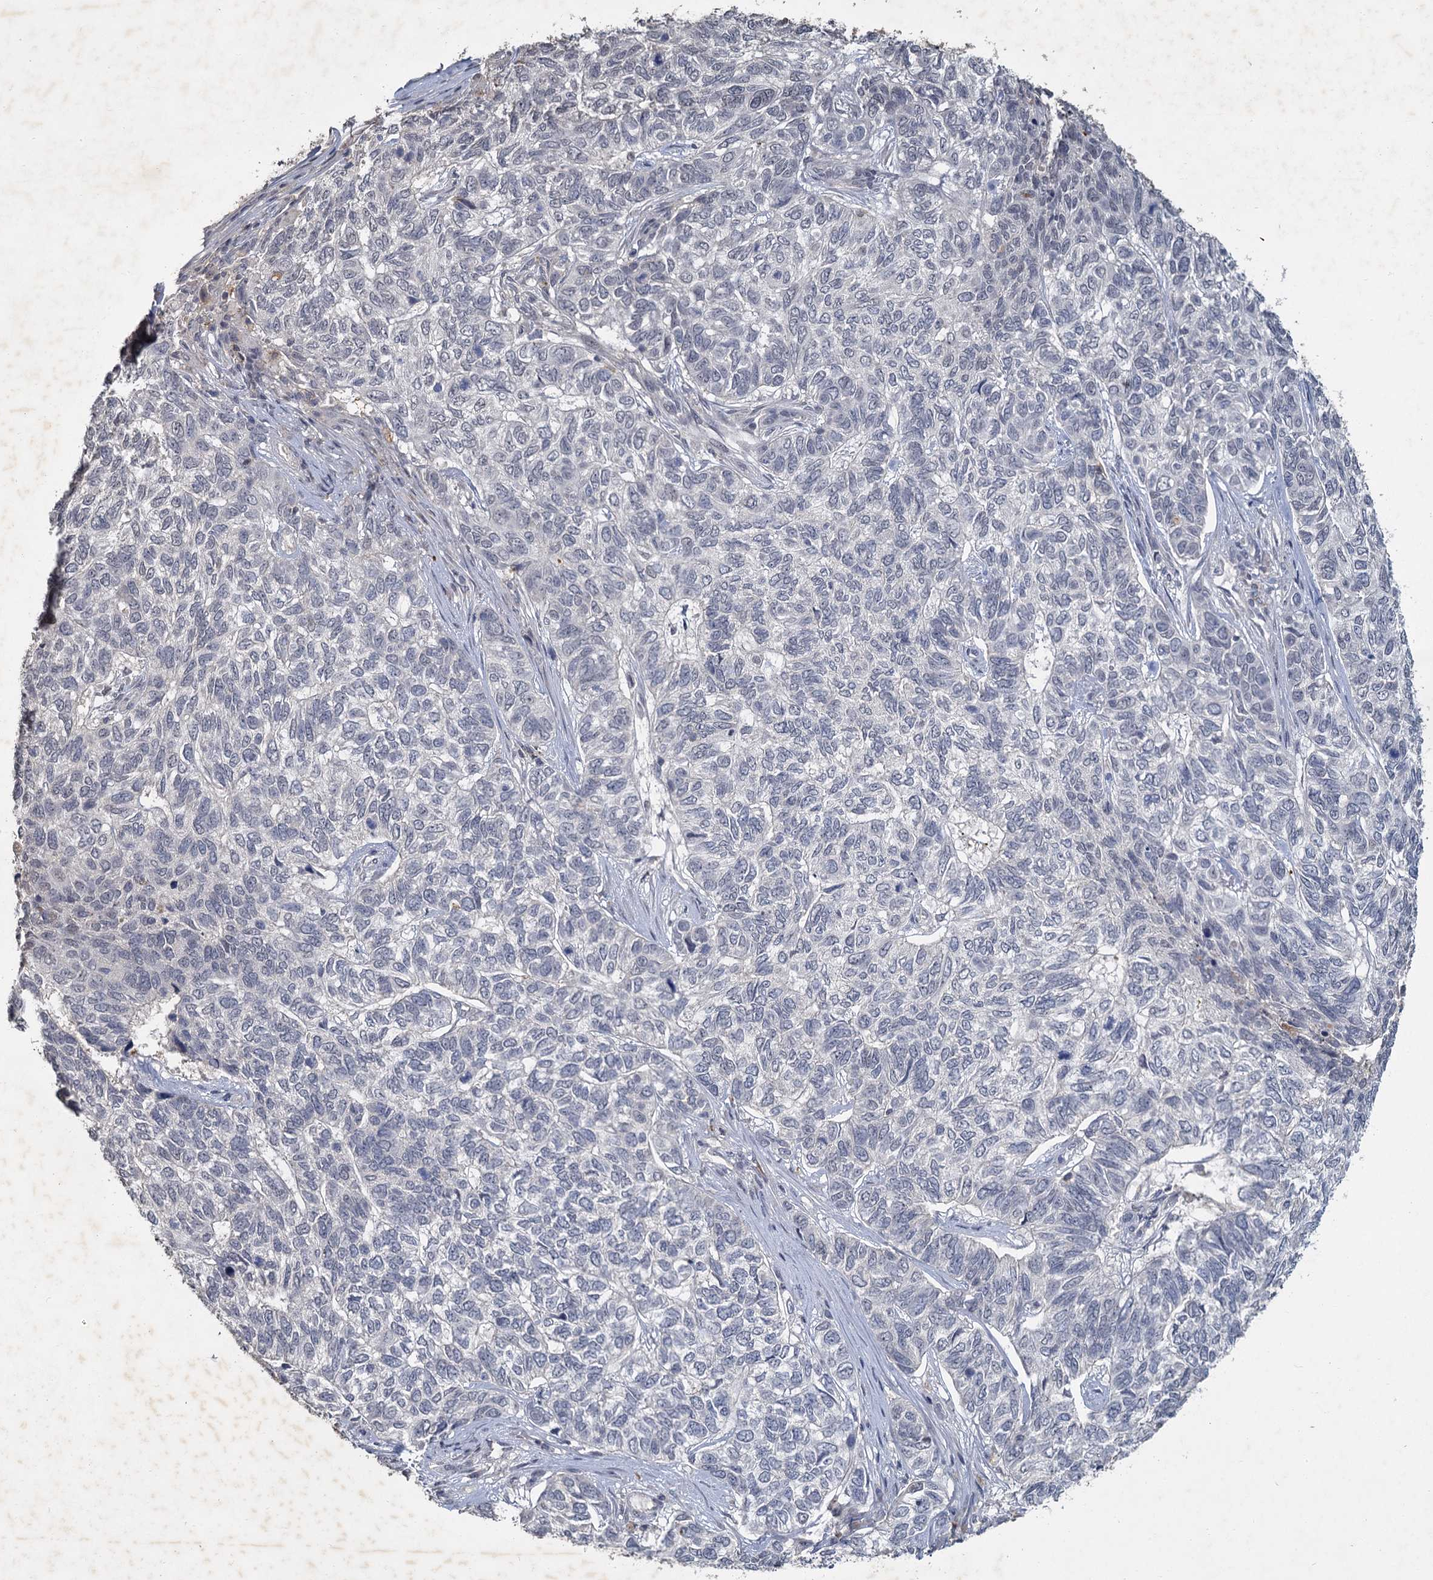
{"staining": {"intensity": "negative", "quantity": "none", "location": "none"}, "tissue": "skin cancer", "cell_type": "Tumor cells", "image_type": "cancer", "snomed": [{"axis": "morphology", "description": "Basal cell carcinoma"}, {"axis": "topography", "description": "Skin"}], "caption": "This is an IHC micrograph of human skin cancer. There is no staining in tumor cells.", "gene": "MUCL1", "patient": {"sex": "female", "age": 65}}